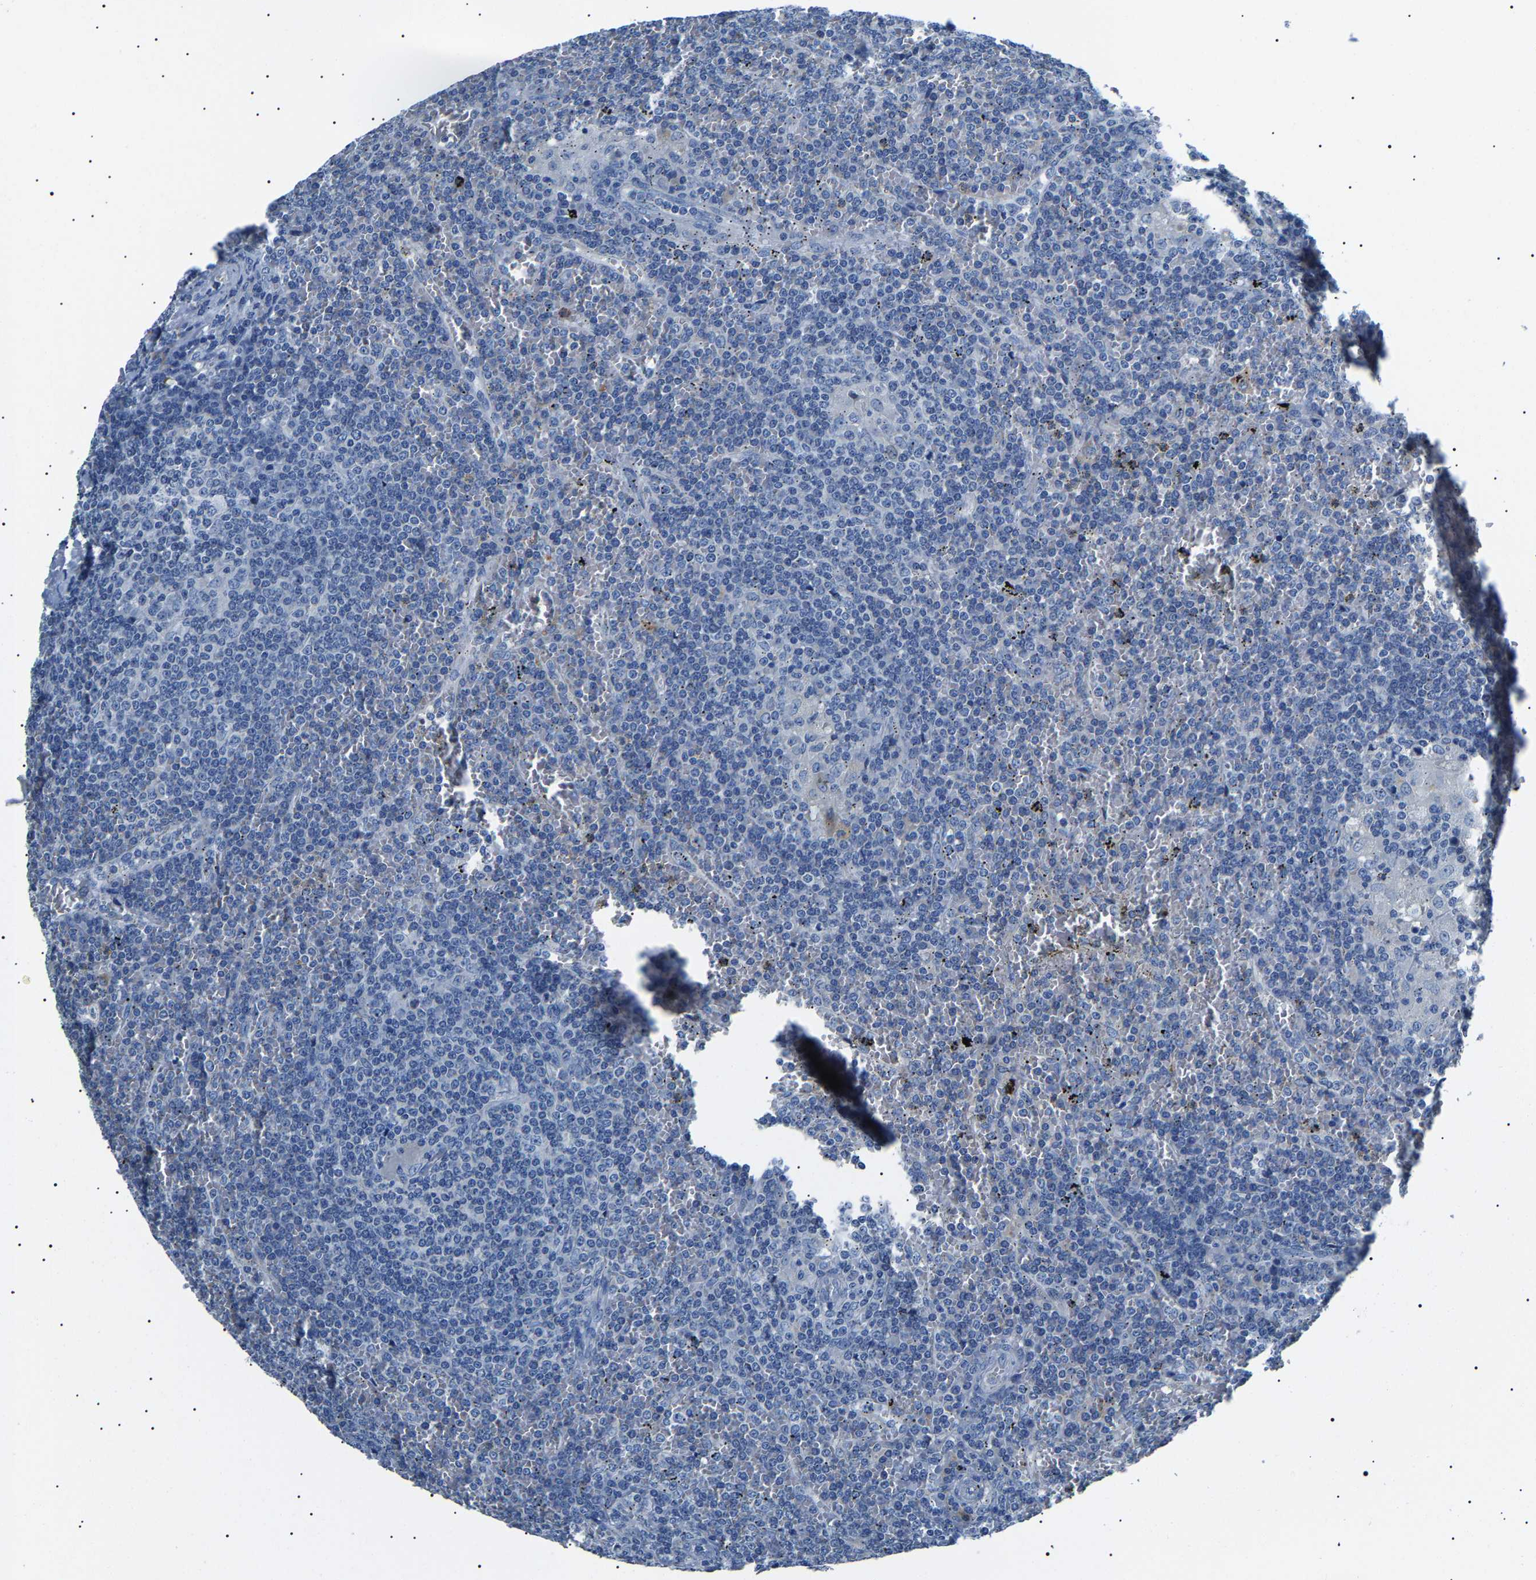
{"staining": {"intensity": "negative", "quantity": "none", "location": "none"}, "tissue": "lymphoma", "cell_type": "Tumor cells", "image_type": "cancer", "snomed": [{"axis": "morphology", "description": "Malignant lymphoma, non-Hodgkin's type, Low grade"}, {"axis": "topography", "description": "Spleen"}], "caption": "Immunohistochemical staining of human lymphoma exhibits no significant staining in tumor cells.", "gene": "KLK15", "patient": {"sex": "female", "age": 19}}